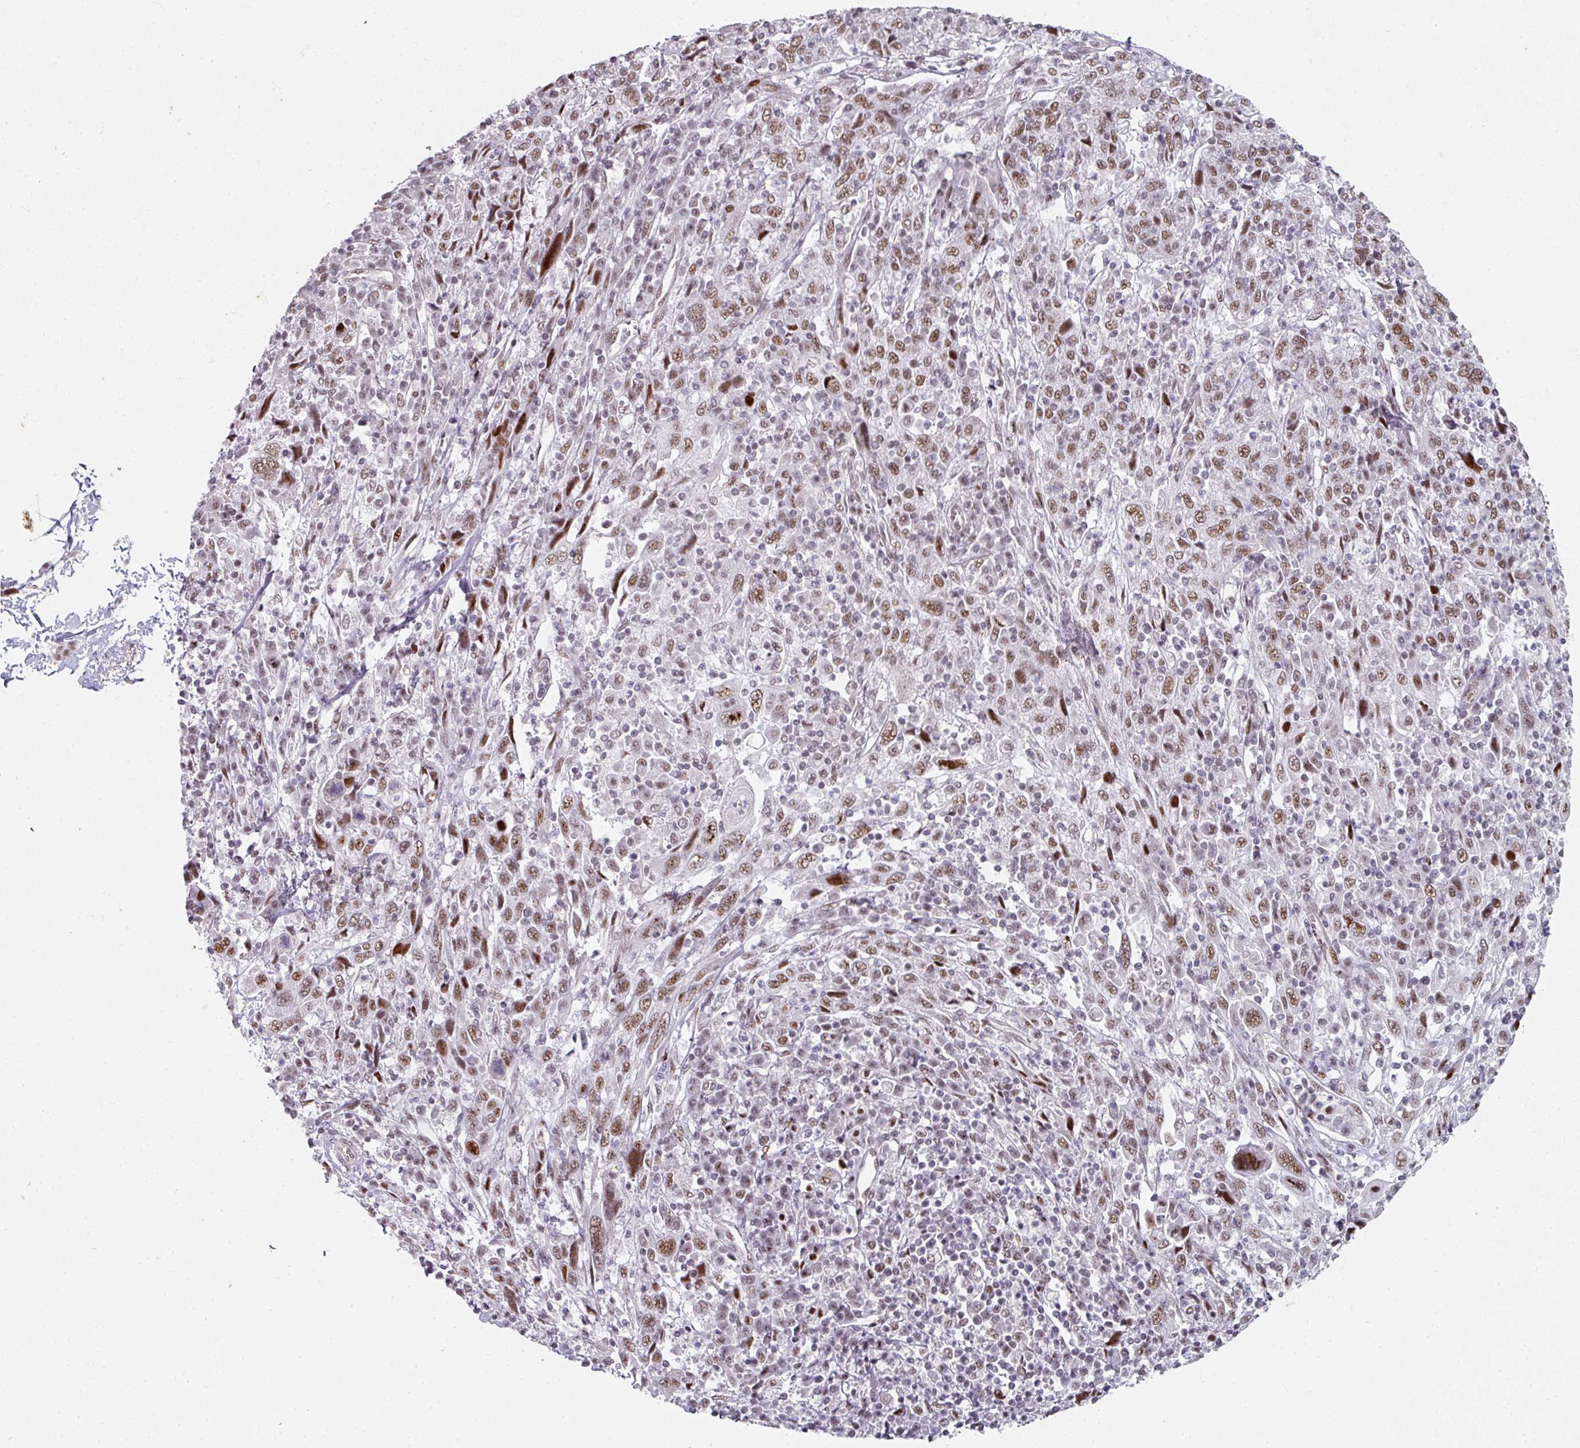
{"staining": {"intensity": "moderate", "quantity": ">75%", "location": "nuclear"}, "tissue": "cervical cancer", "cell_type": "Tumor cells", "image_type": "cancer", "snomed": [{"axis": "morphology", "description": "Squamous cell carcinoma, NOS"}, {"axis": "topography", "description": "Cervix"}], "caption": "Protein analysis of cervical cancer (squamous cell carcinoma) tissue reveals moderate nuclear expression in approximately >75% of tumor cells.", "gene": "SF3B5", "patient": {"sex": "female", "age": 46}}